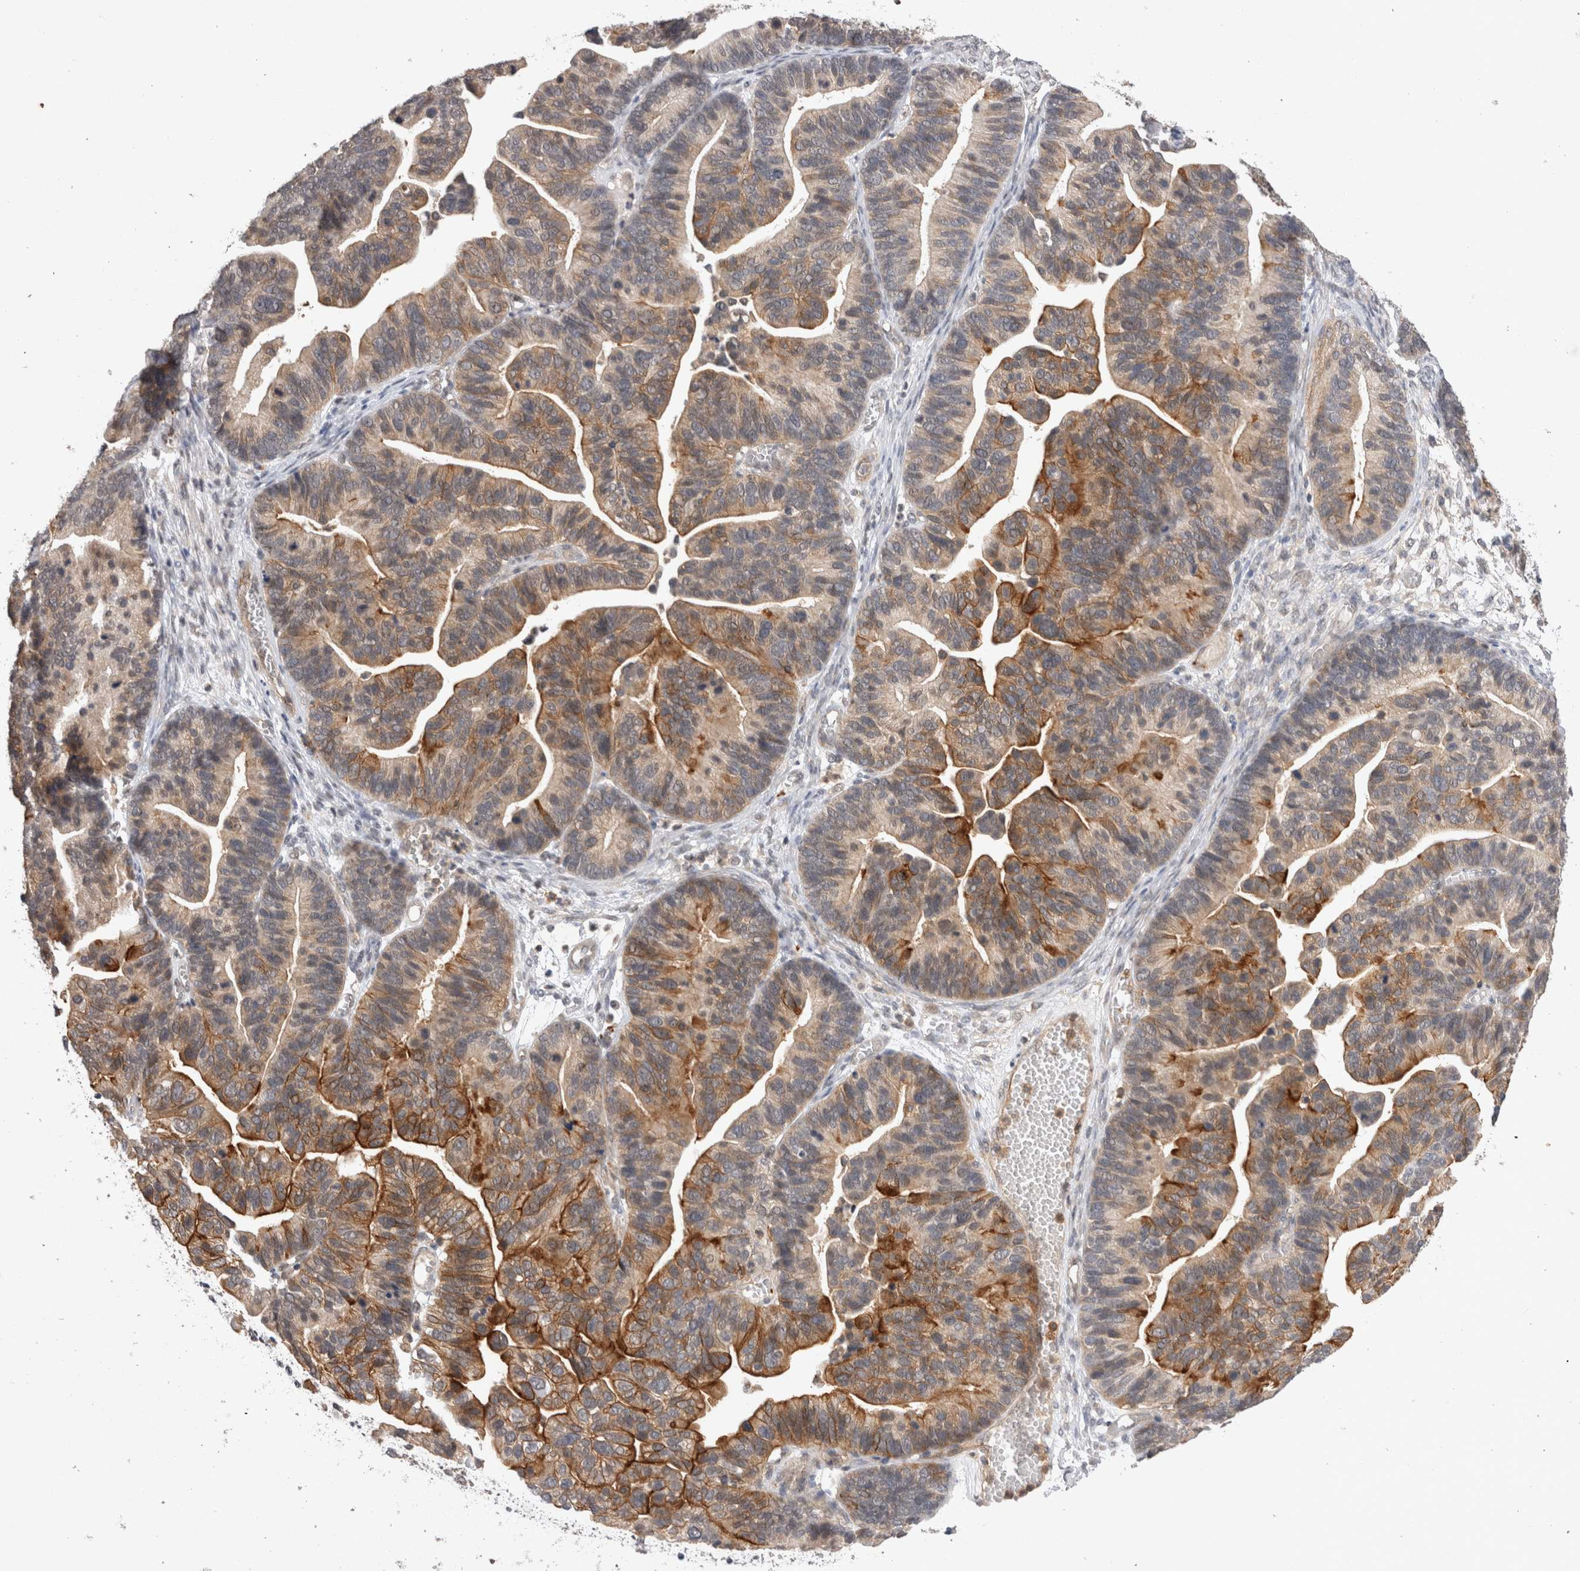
{"staining": {"intensity": "moderate", "quantity": ">75%", "location": "cytoplasmic/membranous"}, "tissue": "ovarian cancer", "cell_type": "Tumor cells", "image_type": "cancer", "snomed": [{"axis": "morphology", "description": "Cystadenocarcinoma, serous, NOS"}, {"axis": "topography", "description": "Ovary"}], "caption": "Human ovarian serous cystadenocarcinoma stained with a protein marker shows moderate staining in tumor cells.", "gene": "RASSF3", "patient": {"sex": "female", "age": 56}}